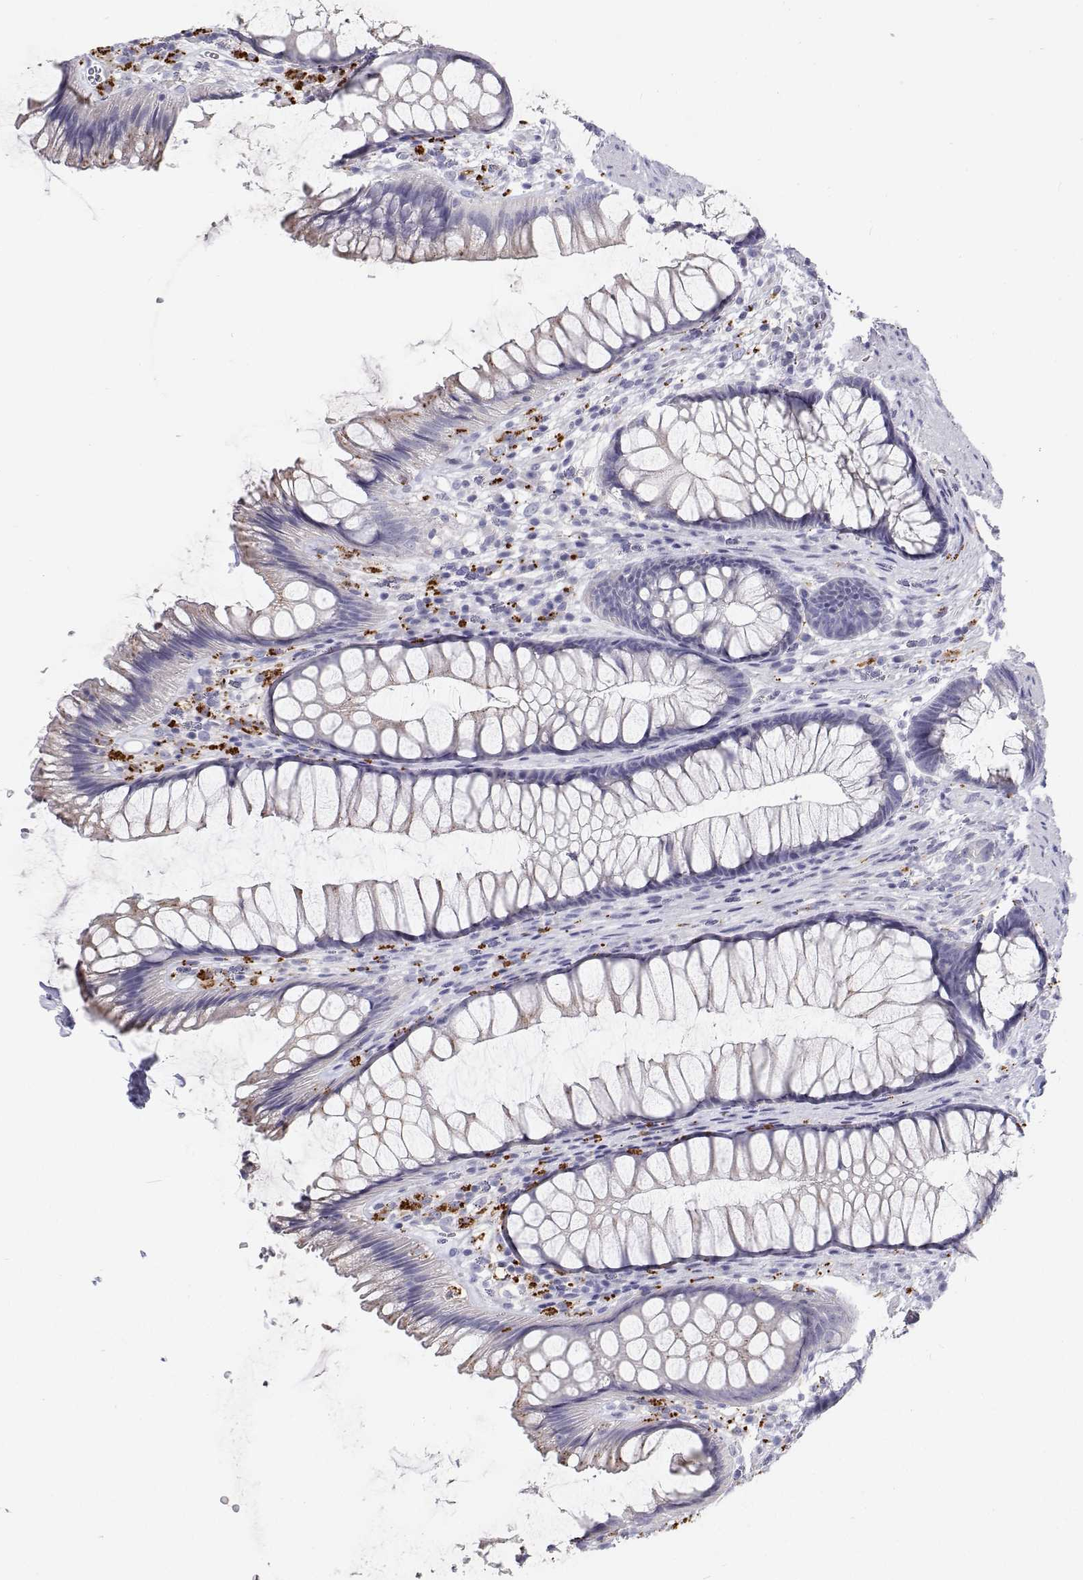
{"staining": {"intensity": "weak", "quantity": "<25%", "location": "cytoplasmic/membranous"}, "tissue": "rectum", "cell_type": "Glandular cells", "image_type": "normal", "snomed": [{"axis": "morphology", "description": "Normal tissue, NOS"}, {"axis": "topography", "description": "Rectum"}], "caption": "Micrograph shows no significant protein expression in glandular cells of unremarkable rectum.", "gene": "NCR2", "patient": {"sex": "male", "age": 53}}